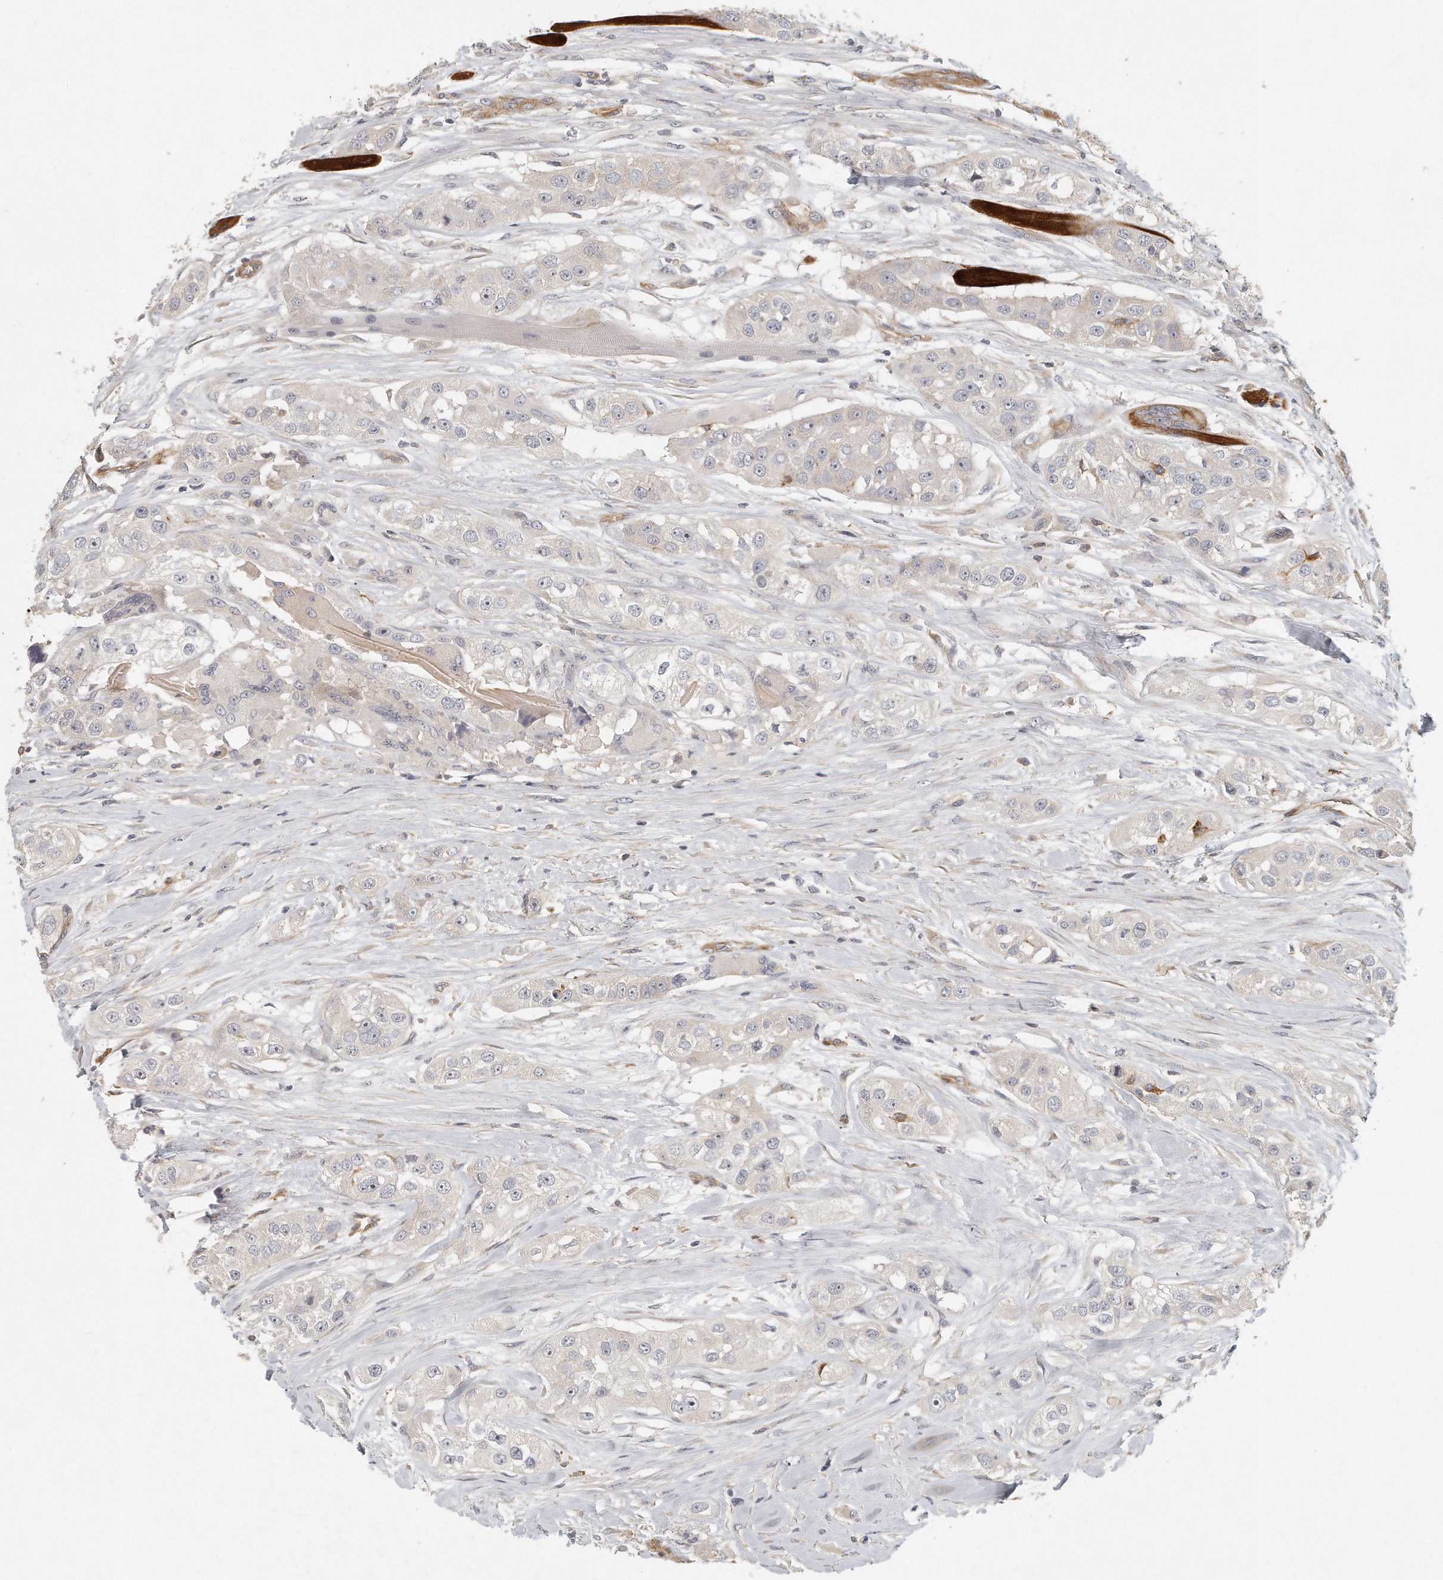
{"staining": {"intensity": "negative", "quantity": "none", "location": "none"}, "tissue": "head and neck cancer", "cell_type": "Tumor cells", "image_type": "cancer", "snomed": [{"axis": "morphology", "description": "Normal tissue, NOS"}, {"axis": "morphology", "description": "Squamous cell carcinoma, NOS"}, {"axis": "topography", "description": "Skeletal muscle"}, {"axis": "topography", "description": "Head-Neck"}], "caption": "IHC of head and neck cancer (squamous cell carcinoma) shows no positivity in tumor cells.", "gene": "MTERF4", "patient": {"sex": "male", "age": 51}}